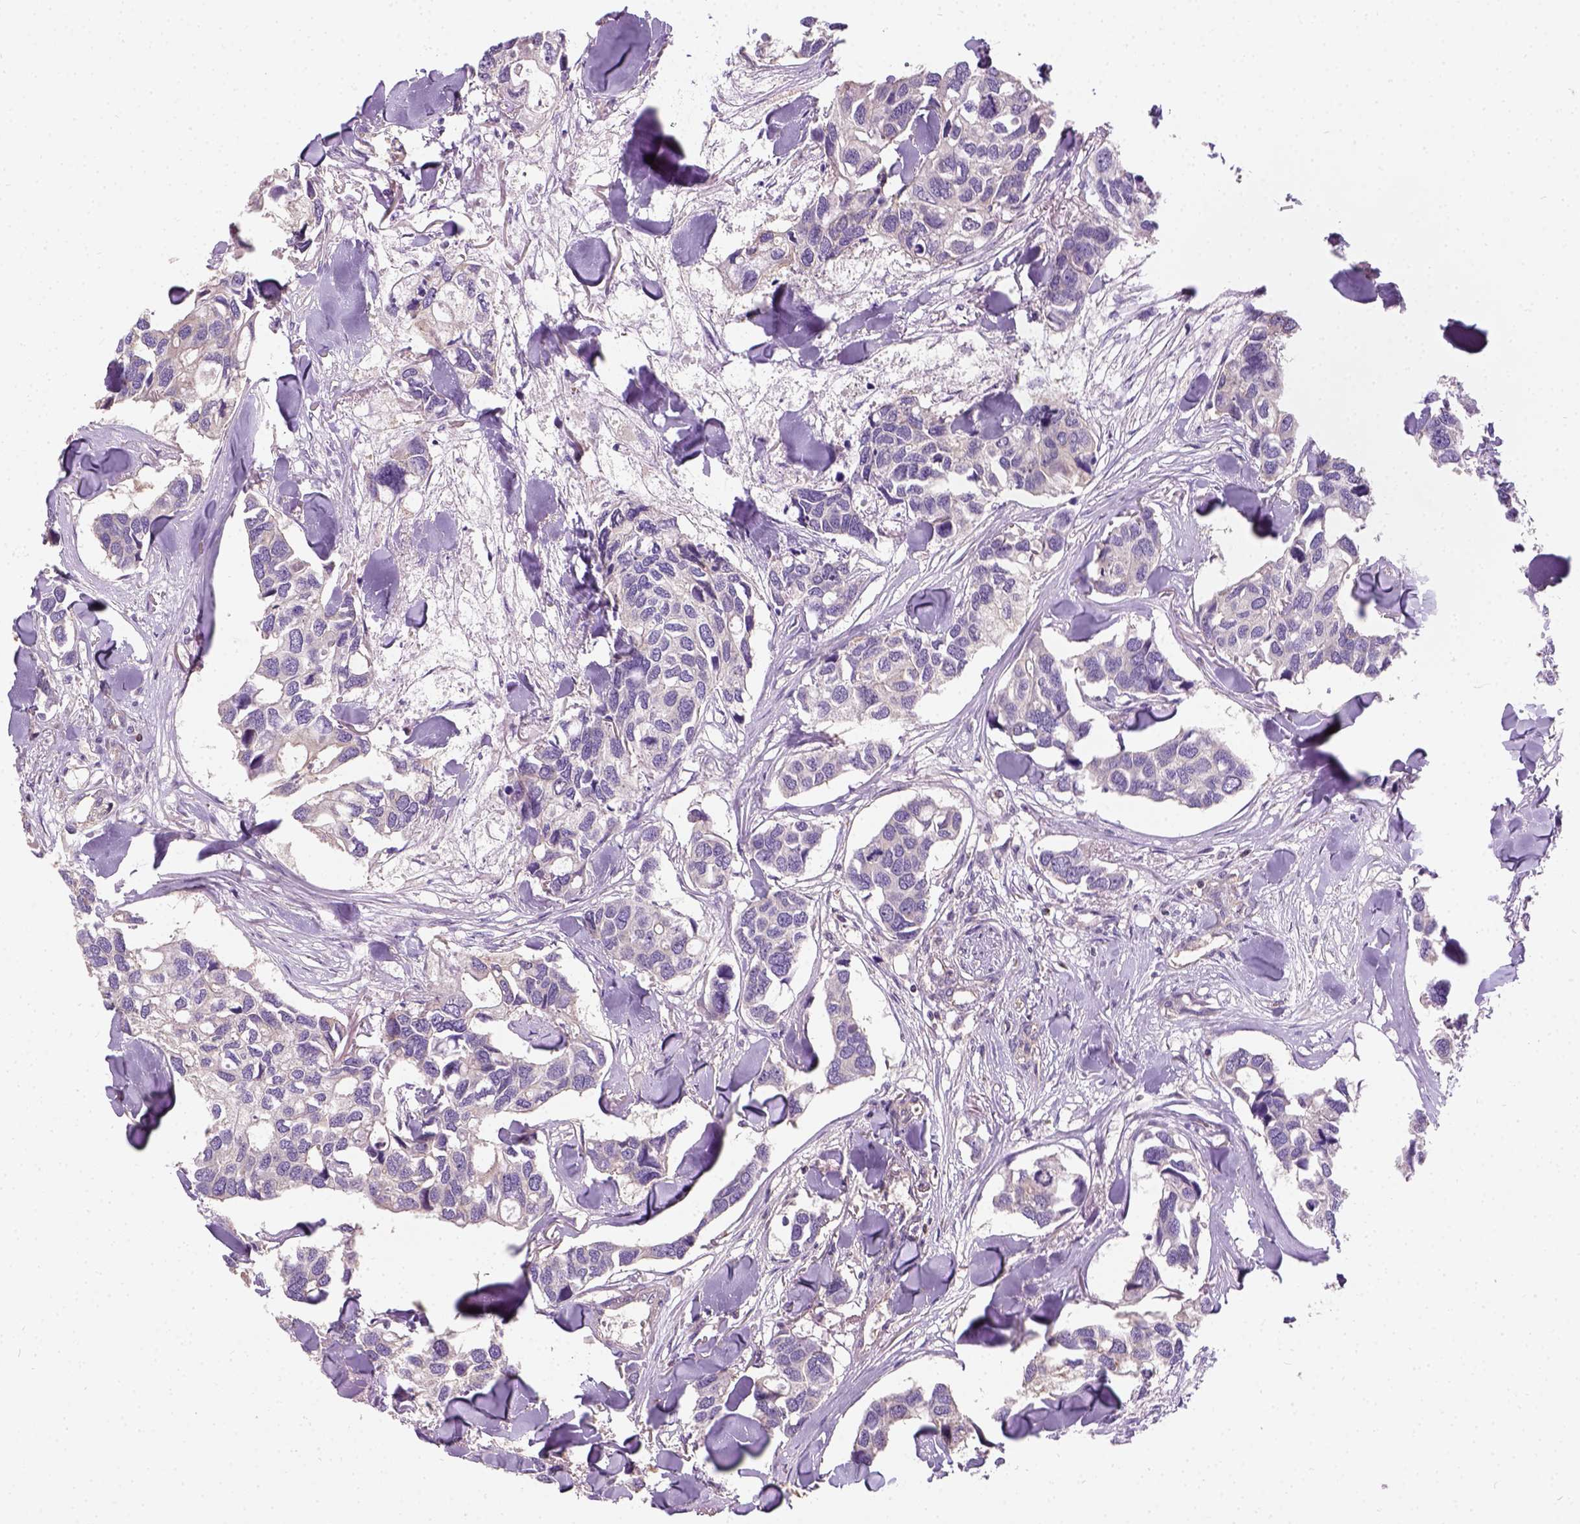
{"staining": {"intensity": "weak", "quantity": "<25%", "location": "cytoplasmic/membranous"}, "tissue": "breast cancer", "cell_type": "Tumor cells", "image_type": "cancer", "snomed": [{"axis": "morphology", "description": "Duct carcinoma"}, {"axis": "topography", "description": "Breast"}], "caption": "IHC histopathology image of breast intraductal carcinoma stained for a protein (brown), which displays no positivity in tumor cells.", "gene": "CRACR2A", "patient": {"sex": "female", "age": 83}}